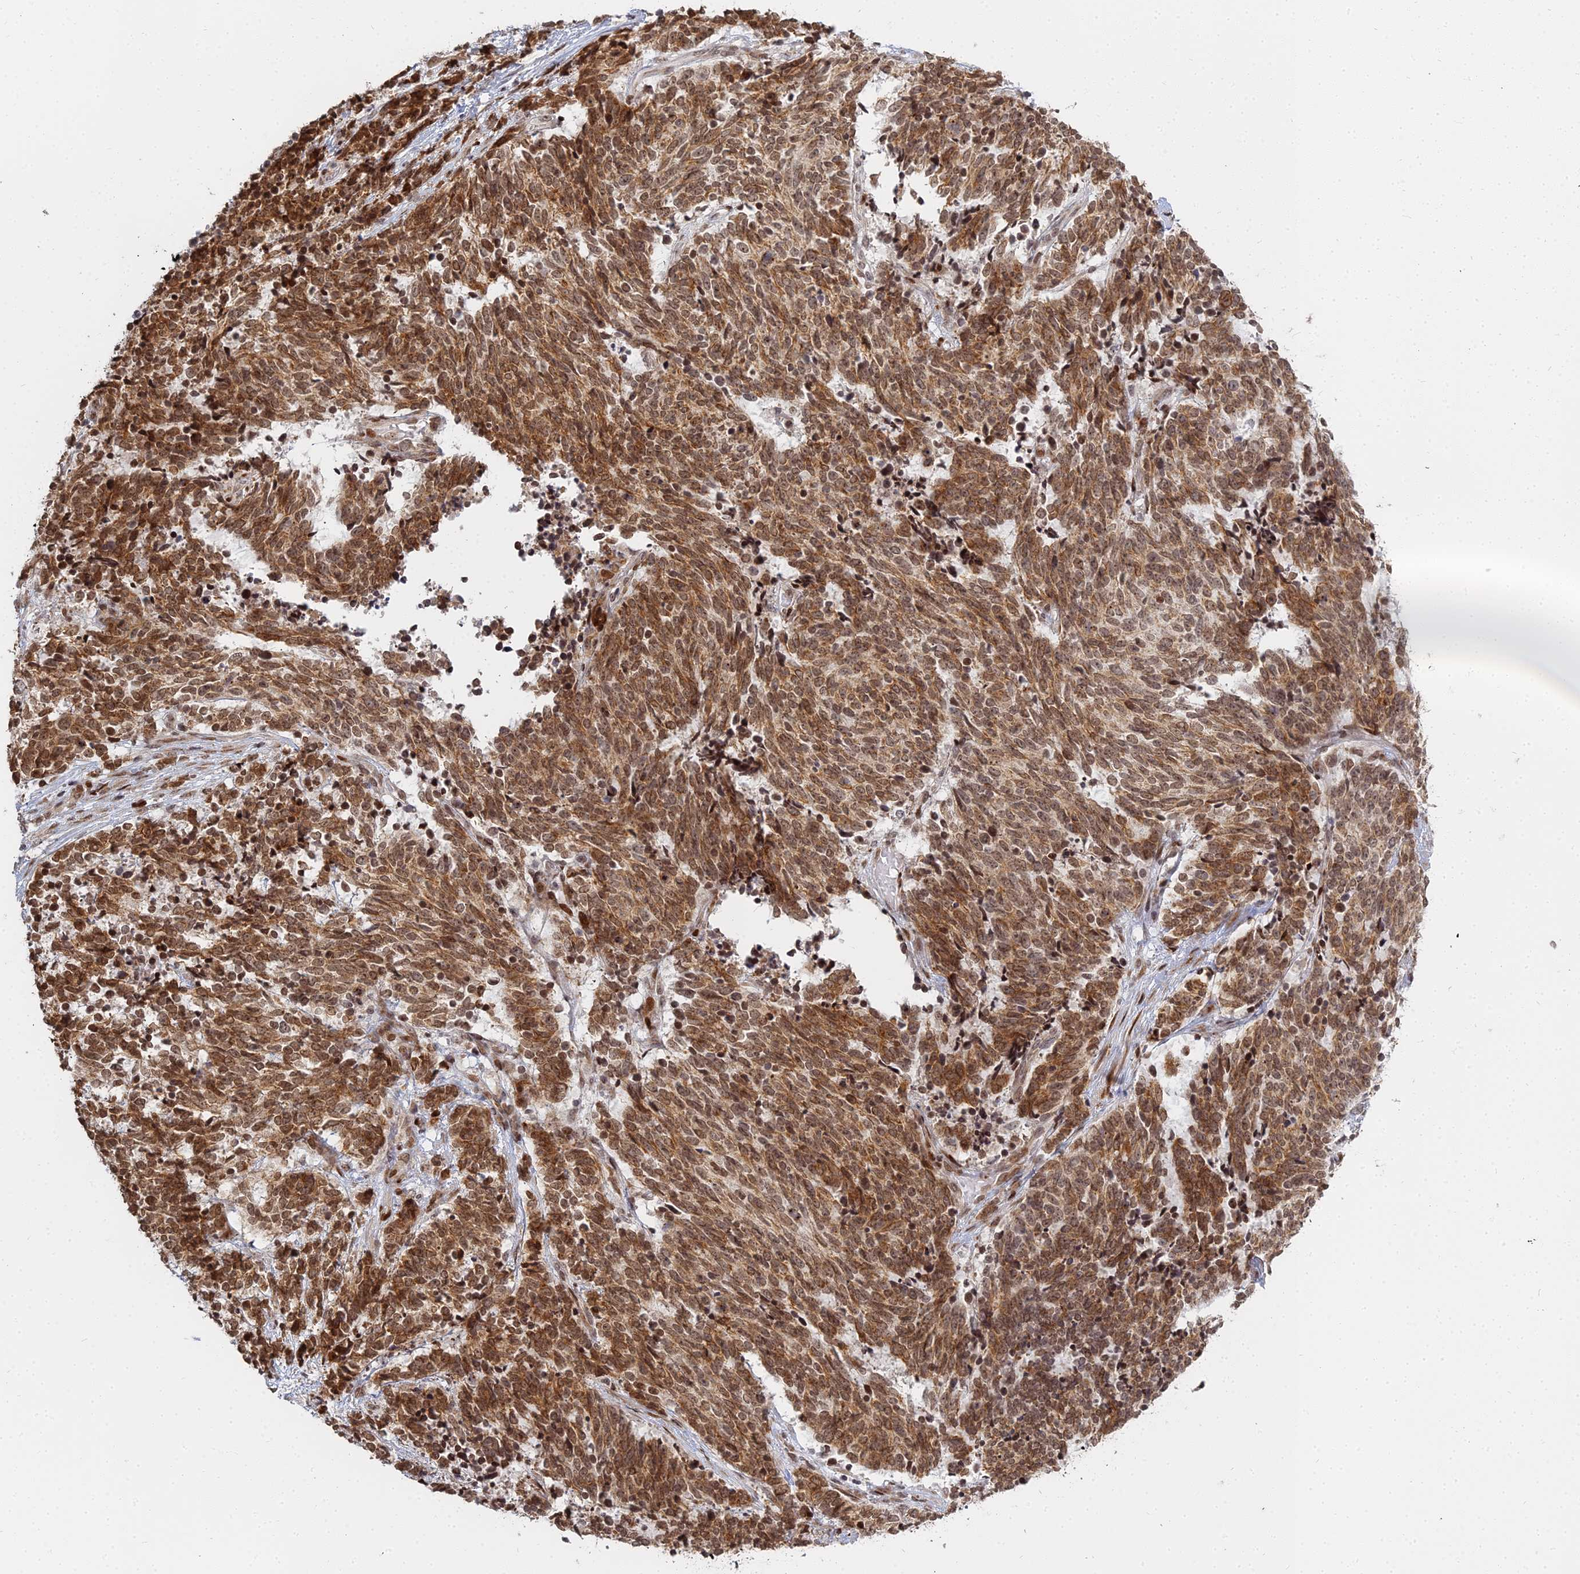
{"staining": {"intensity": "moderate", "quantity": ">75%", "location": "cytoplasmic/membranous,nuclear"}, "tissue": "cervical cancer", "cell_type": "Tumor cells", "image_type": "cancer", "snomed": [{"axis": "morphology", "description": "Squamous cell carcinoma, NOS"}, {"axis": "topography", "description": "Cervix"}], "caption": "About >75% of tumor cells in squamous cell carcinoma (cervical) demonstrate moderate cytoplasmic/membranous and nuclear protein expression as visualized by brown immunohistochemical staining.", "gene": "ABCA2", "patient": {"sex": "female", "age": 29}}